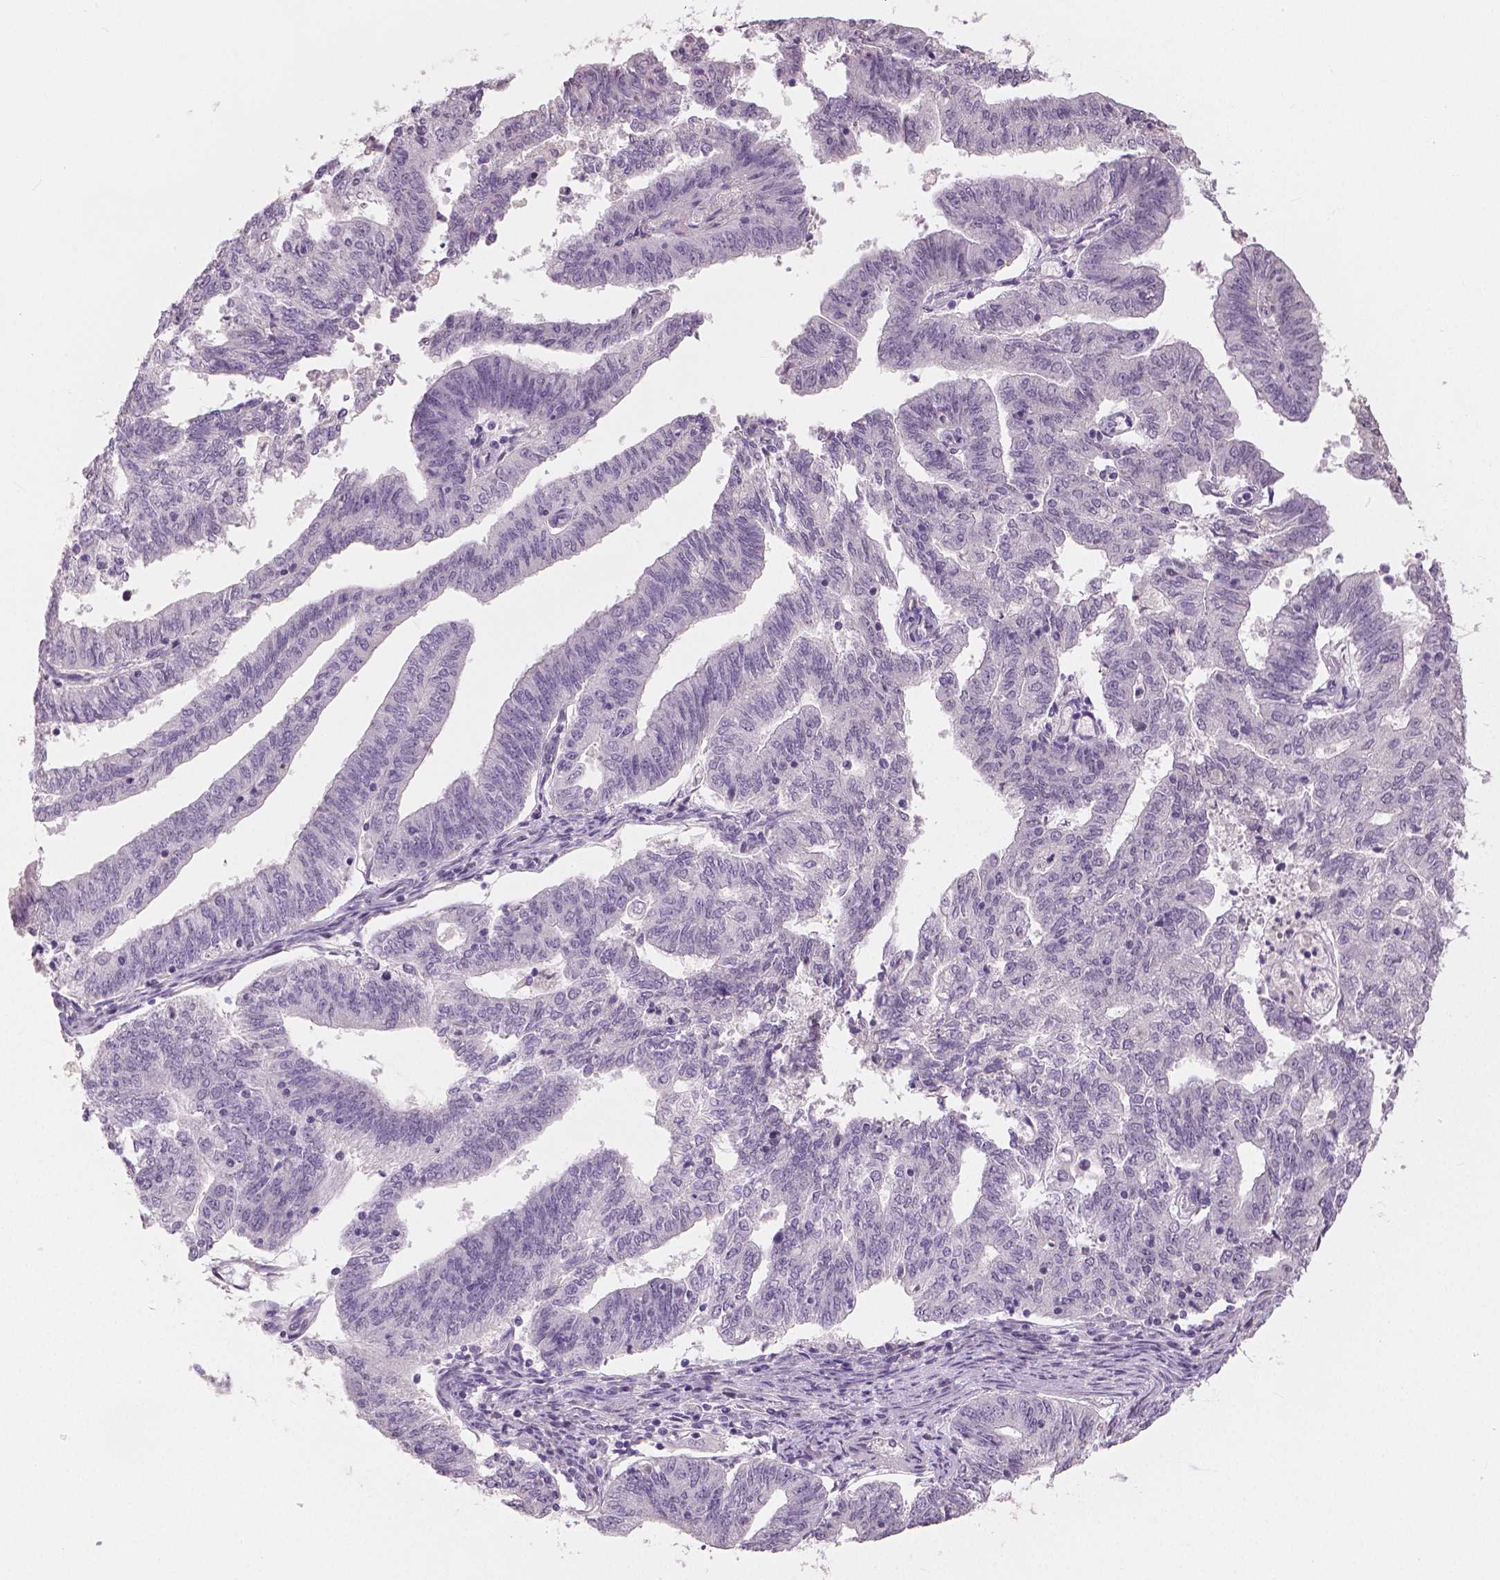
{"staining": {"intensity": "negative", "quantity": "none", "location": "none"}, "tissue": "endometrial cancer", "cell_type": "Tumor cells", "image_type": "cancer", "snomed": [{"axis": "morphology", "description": "Adenocarcinoma, NOS"}, {"axis": "topography", "description": "Endometrium"}], "caption": "High magnification brightfield microscopy of endometrial adenocarcinoma stained with DAB (brown) and counterstained with hematoxylin (blue): tumor cells show no significant positivity.", "gene": "NECAB1", "patient": {"sex": "female", "age": 82}}